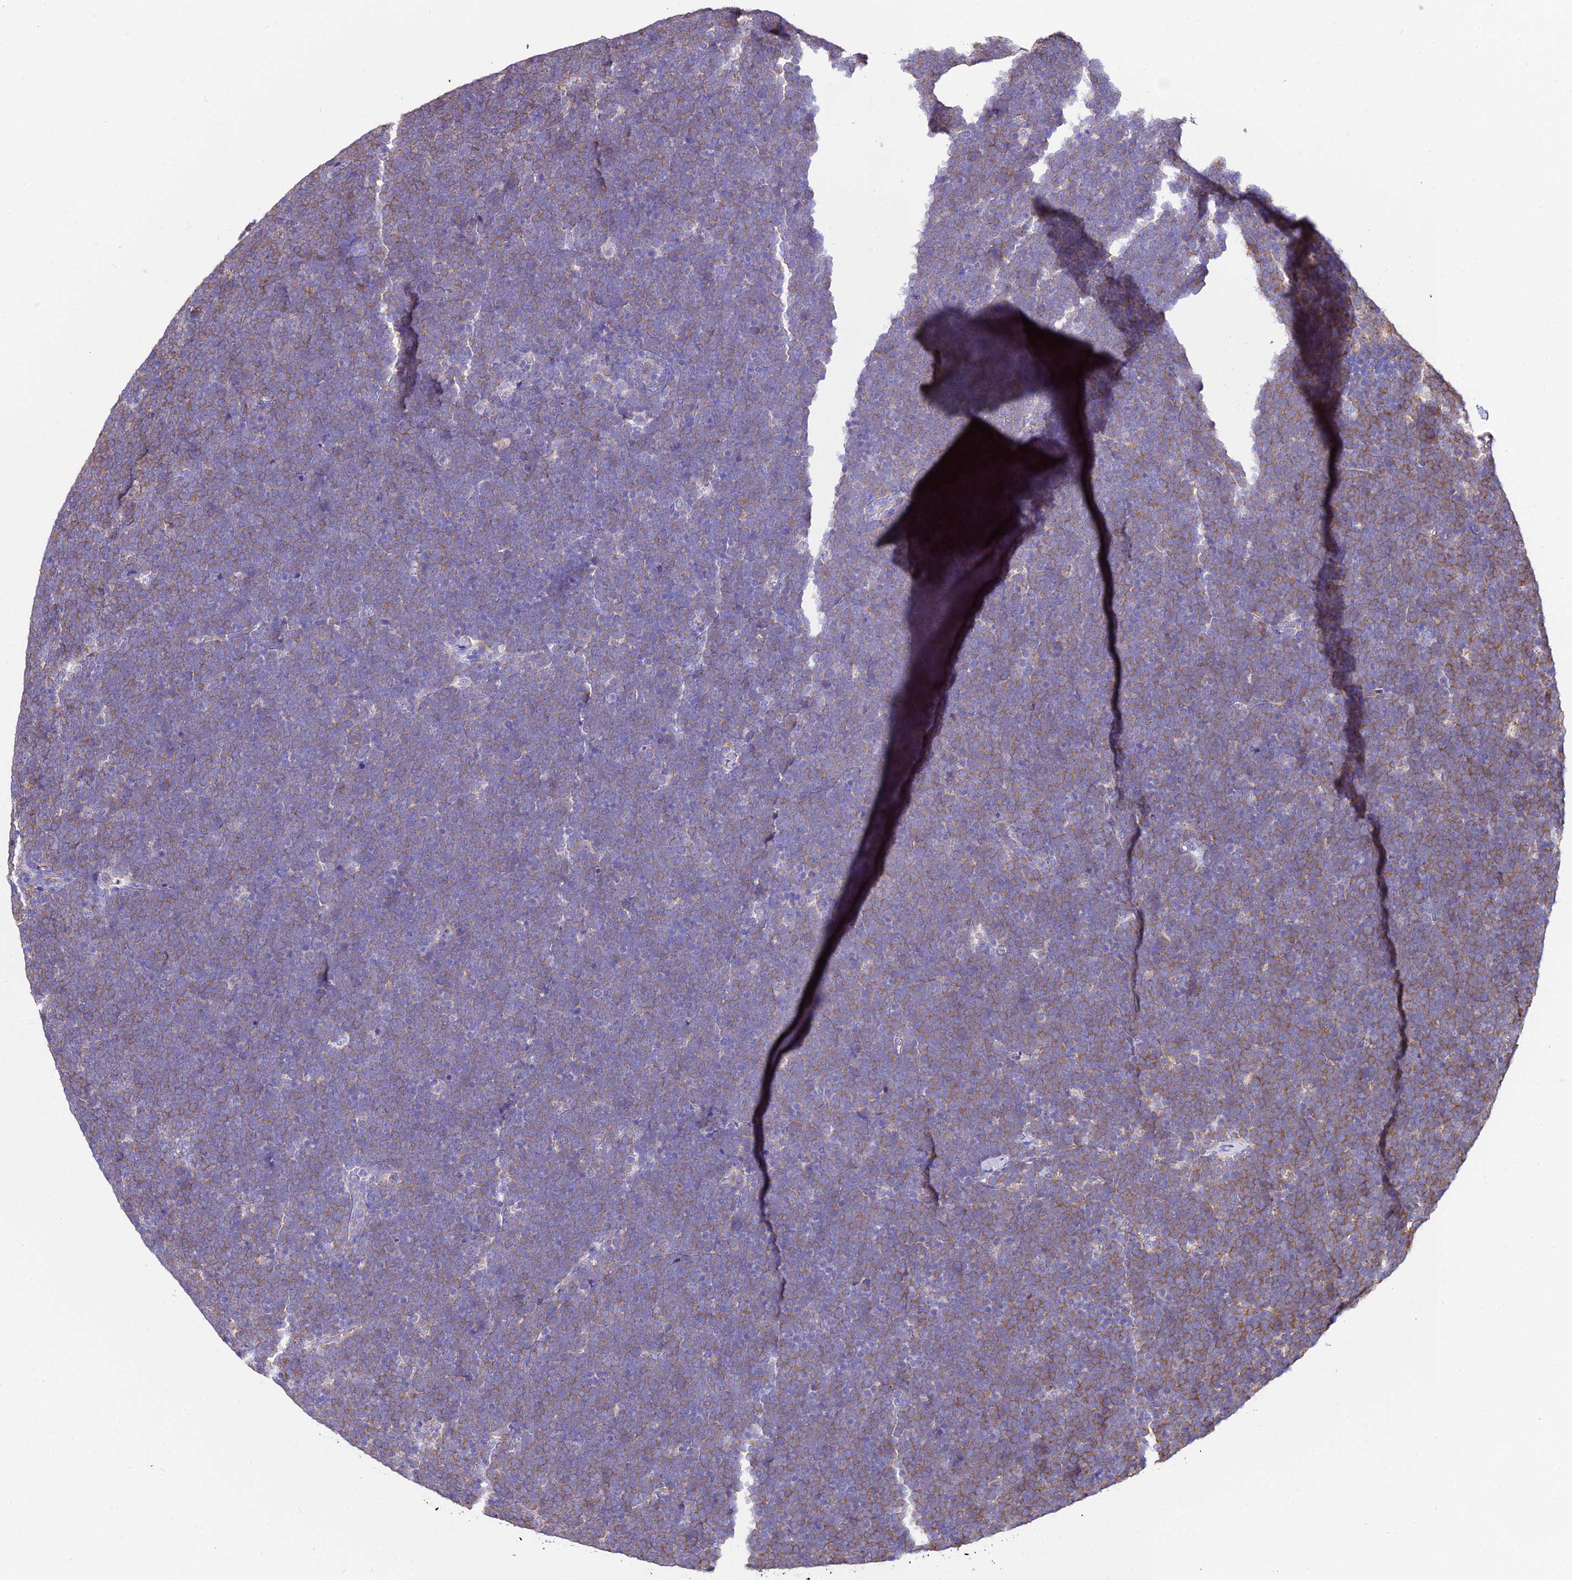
{"staining": {"intensity": "weak", "quantity": ">75%", "location": "cytoplasmic/membranous"}, "tissue": "lymphoma", "cell_type": "Tumor cells", "image_type": "cancer", "snomed": [{"axis": "morphology", "description": "Malignant lymphoma, non-Hodgkin's type, High grade"}, {"axis": "topography", "description": "Lymph node"}], "caption": "Immunohistochemical staining of lymphoma shows weak cytoplasmic/membranous protein staining in about >75% of tumor cells.", "gene": "TUBA3D", "patient": {"sex": "male", "age": 13}}